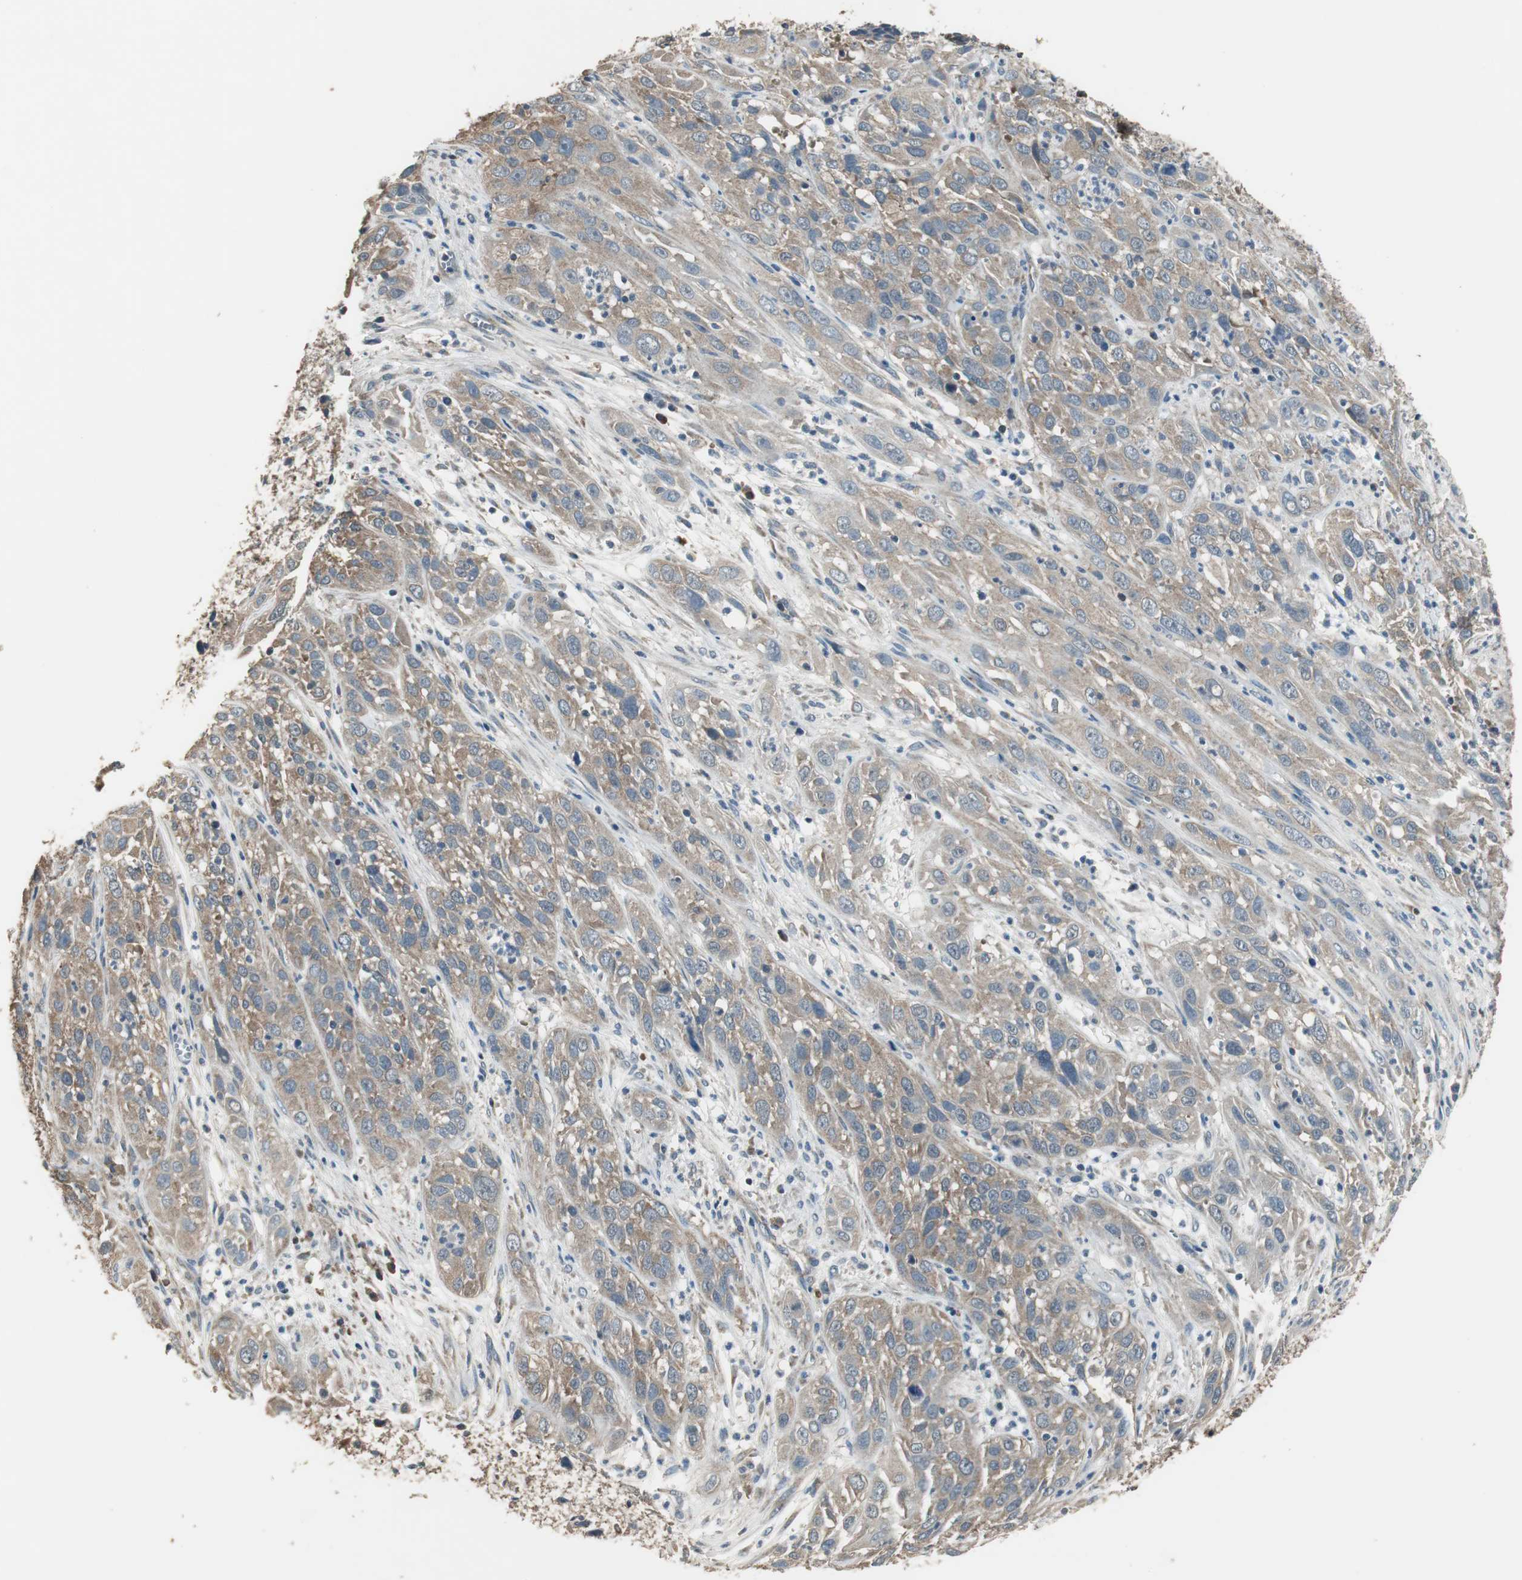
{"staining": {"intensity": "weak", "quantity": ">75%", "location": "cytoplasmic/membranous"}, "tissue": "cervical cancer", "cell_type": "Tumor cells", "image_type": "cancer", "snomed": [{"axis": "morphology", "description": "Squamous cell carcinoma, NOS"}, {"axis": "topography", "description": "Cervix"}], "caption": "Immunohistochemistry (DAB (3,3'-diaminobenzidine)) staining of human cervical squamous cell carcinoma exhibits weak cytoplasmic/membranous protein expression in approximately >75% of tumor cells.", "gene": "MSTO1", "patient": {"sex": "female", "age": 32}}